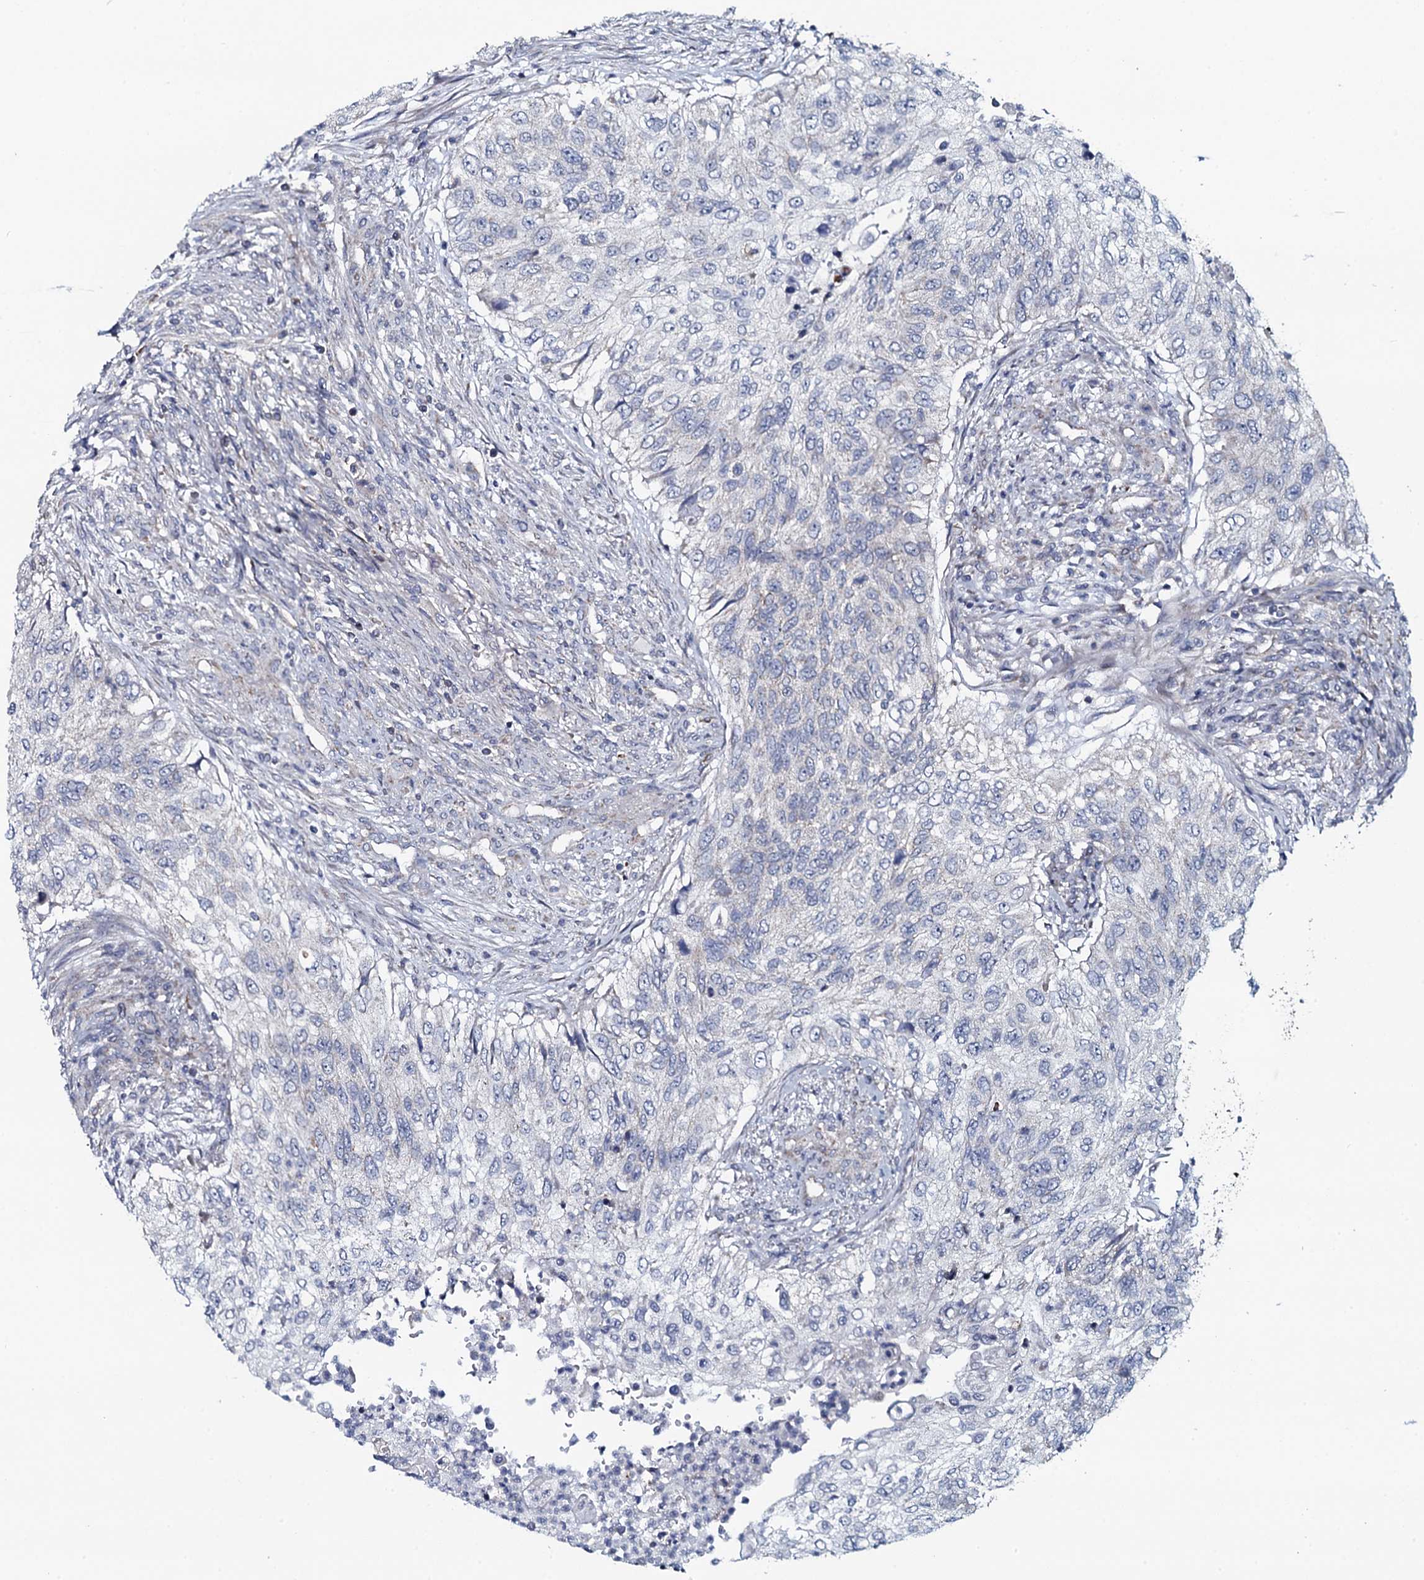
{"staining": {"intensity": "negative", "quantity": "none", "location": "none"}, "tissue": "urothelial cancer", "cell_type": "Tumor cells", "image_type": "cancer", "snomed": [{"axis": "morphology", "description": "Urothelial carcinoma, High grade"}, {"axis": "topography", "description": "Urinary bladder"}], "caption": "Urothelial carcinoma (high-grade) stained for a protein using IHC shows no expression tumor cells.", "gene": "KCTD4", "patient": {"sex": "female", "age": 60}}